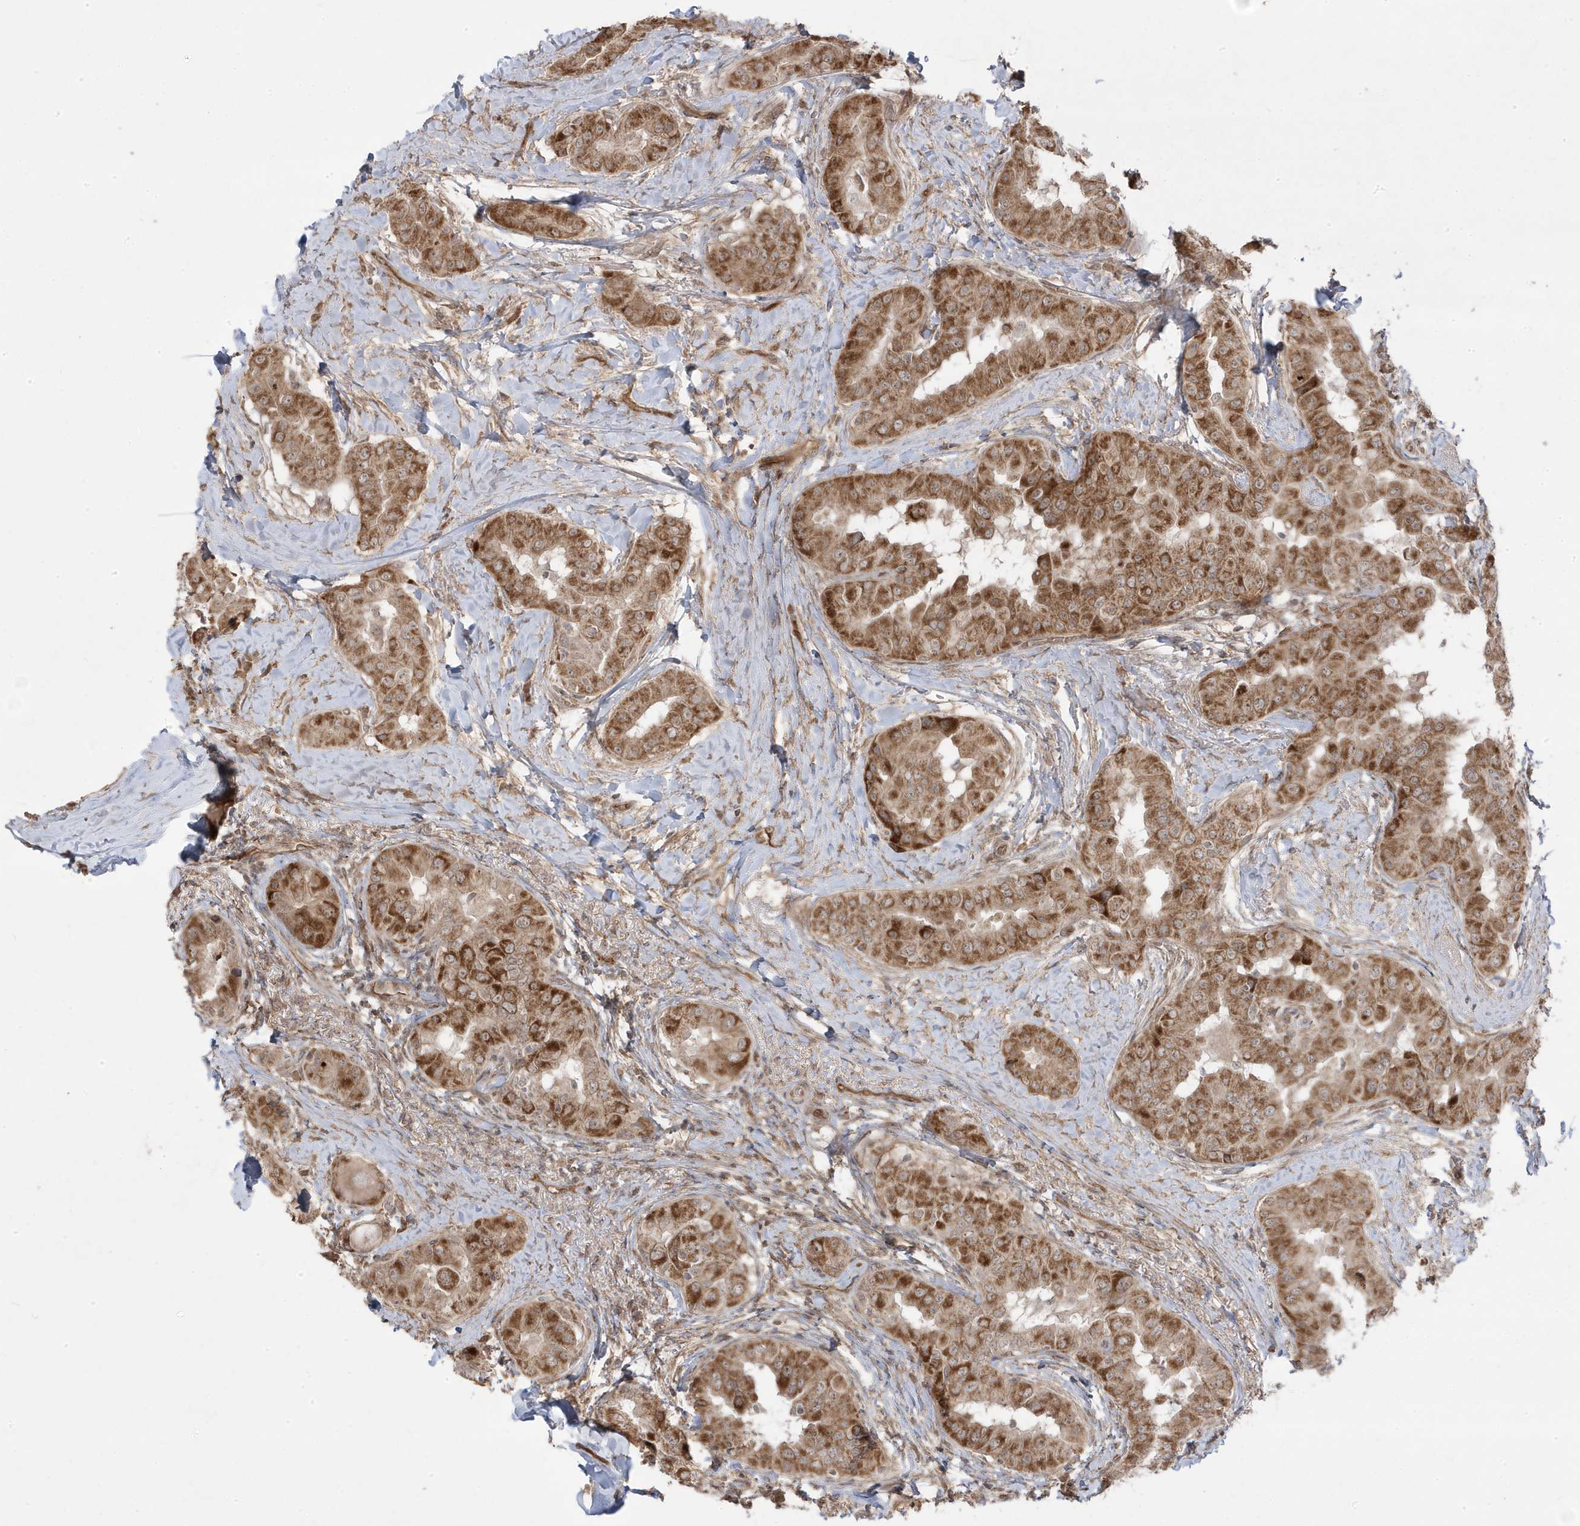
{"staining": {"intensity": "moderate", "quantity": ">75%", "location": "cytoplasmic/membranous"}, "tissue": "thyroid cancer", "cell_type": "Tumor cells", "image_type": "cancer", "snomed": [{"axis": "morphology", "description": "Papillary adenocarcinoma, NOS"}, {"axis": "topography", "description": "Thyroid gland"}], "caption": "Brown immunohistochemical staining in human thyroid cancer (papillary adenocarcinoma) reveals moderate cytoplasmic/membranous staining in about >75% of tumor cells. The protein is shown in brown color, while the nuclei are stained blue.", "gene": "DNAJC12", "patient": {"sex": "male", "age": 33}}